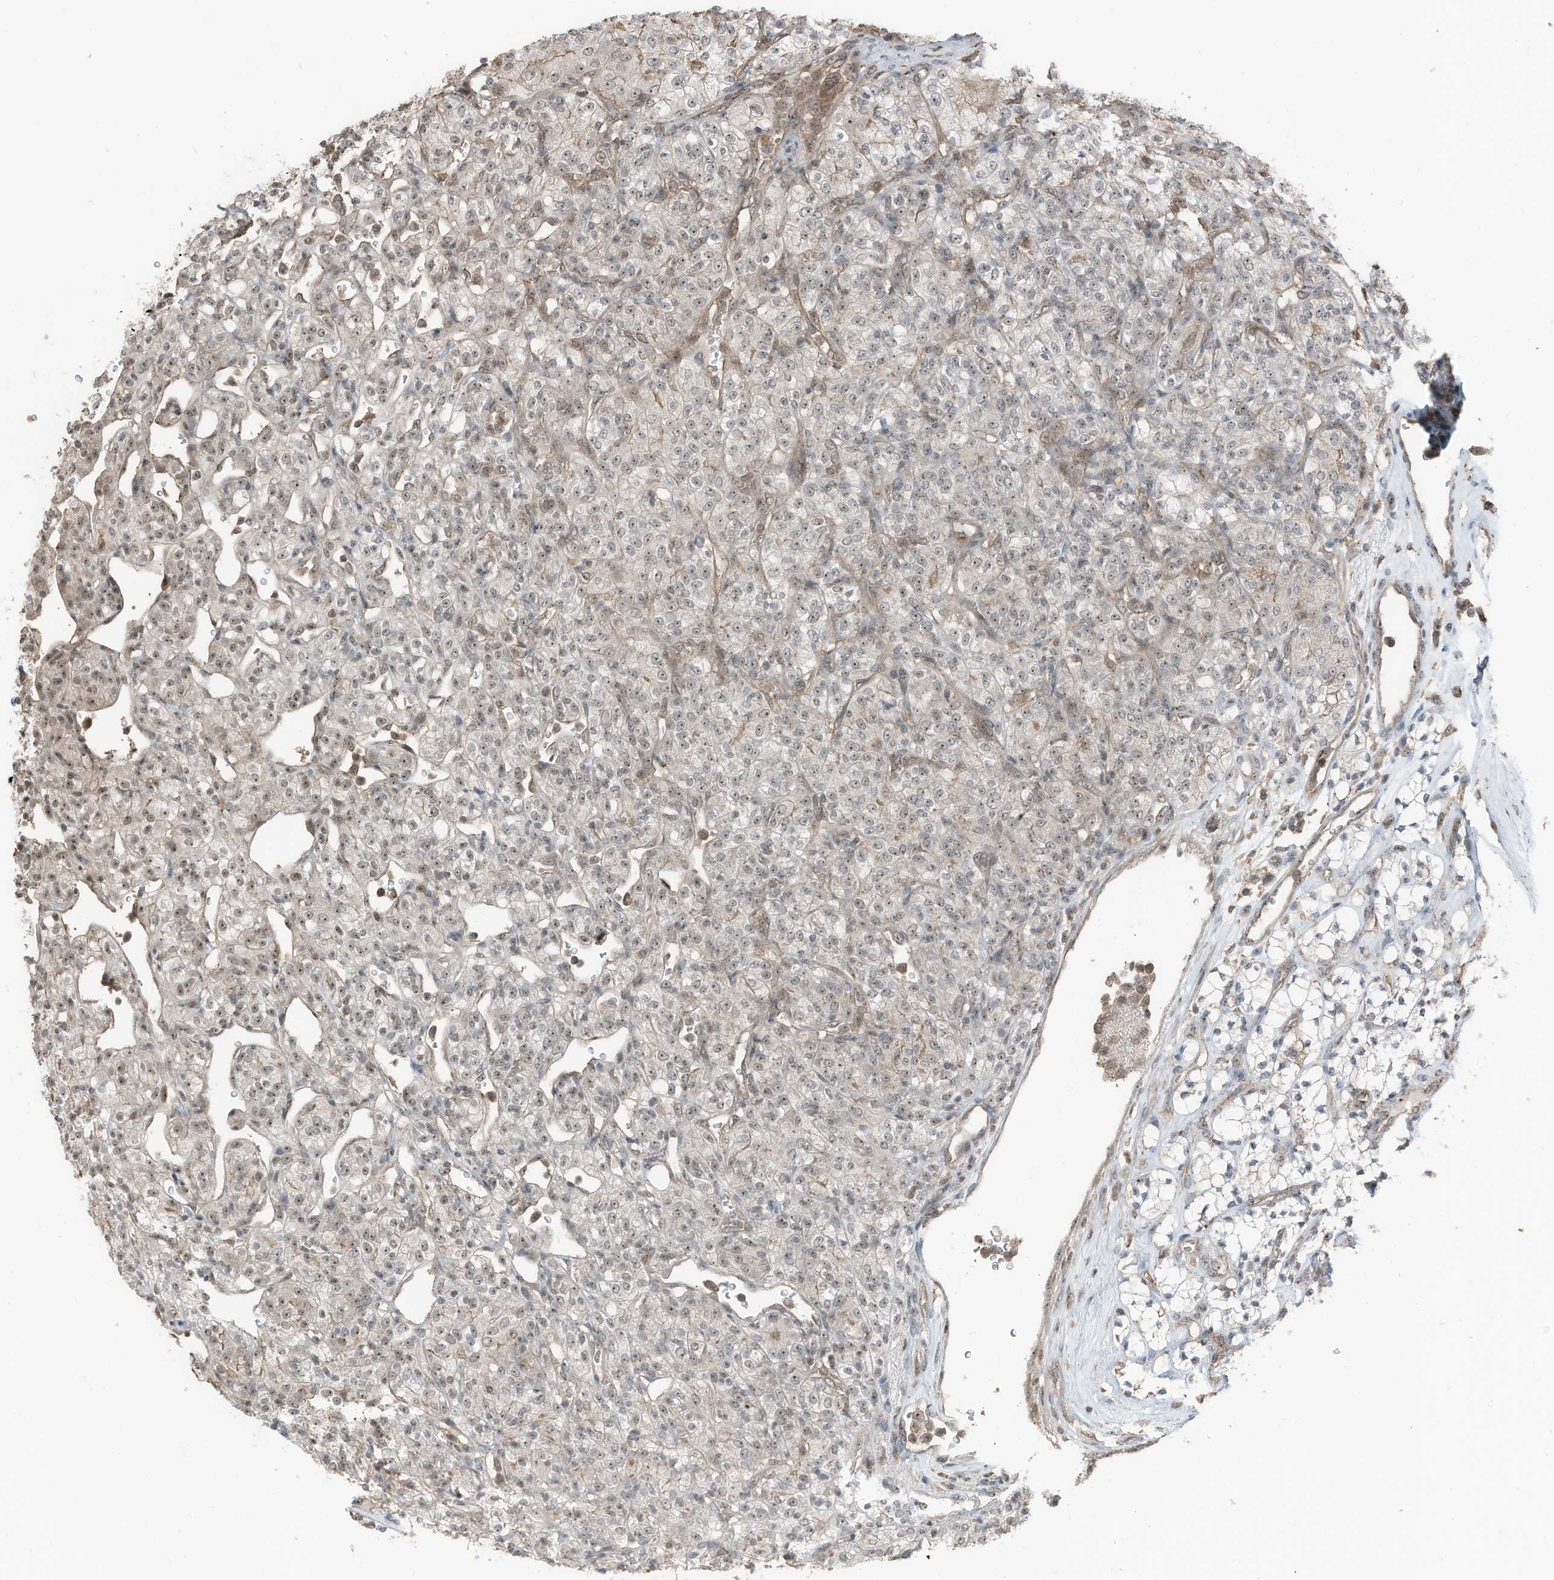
{"staining": {"intensity": "moderate", "quantity": ">75%", "location": "nuclear"}, "tissue": "renal cancer", "cell_type": "Tumor cells", "image_type": "cancer", "snomed": [{"axis": "morphology", "description": "Adenocarcinoma, NOS"}, {"axis": "topography", "description": "Kidney"}], "caption": "IHC (DAB (3,3'-diaminobenzidine)) staining of renal cancer (adenocarcinoma) shows moderate nuclear protein positivity in approximately >75% of tumor cells. Nuclei are stained in blue.", "gene": "UTP3", "patient": {"sex": "male", "age": 77}}